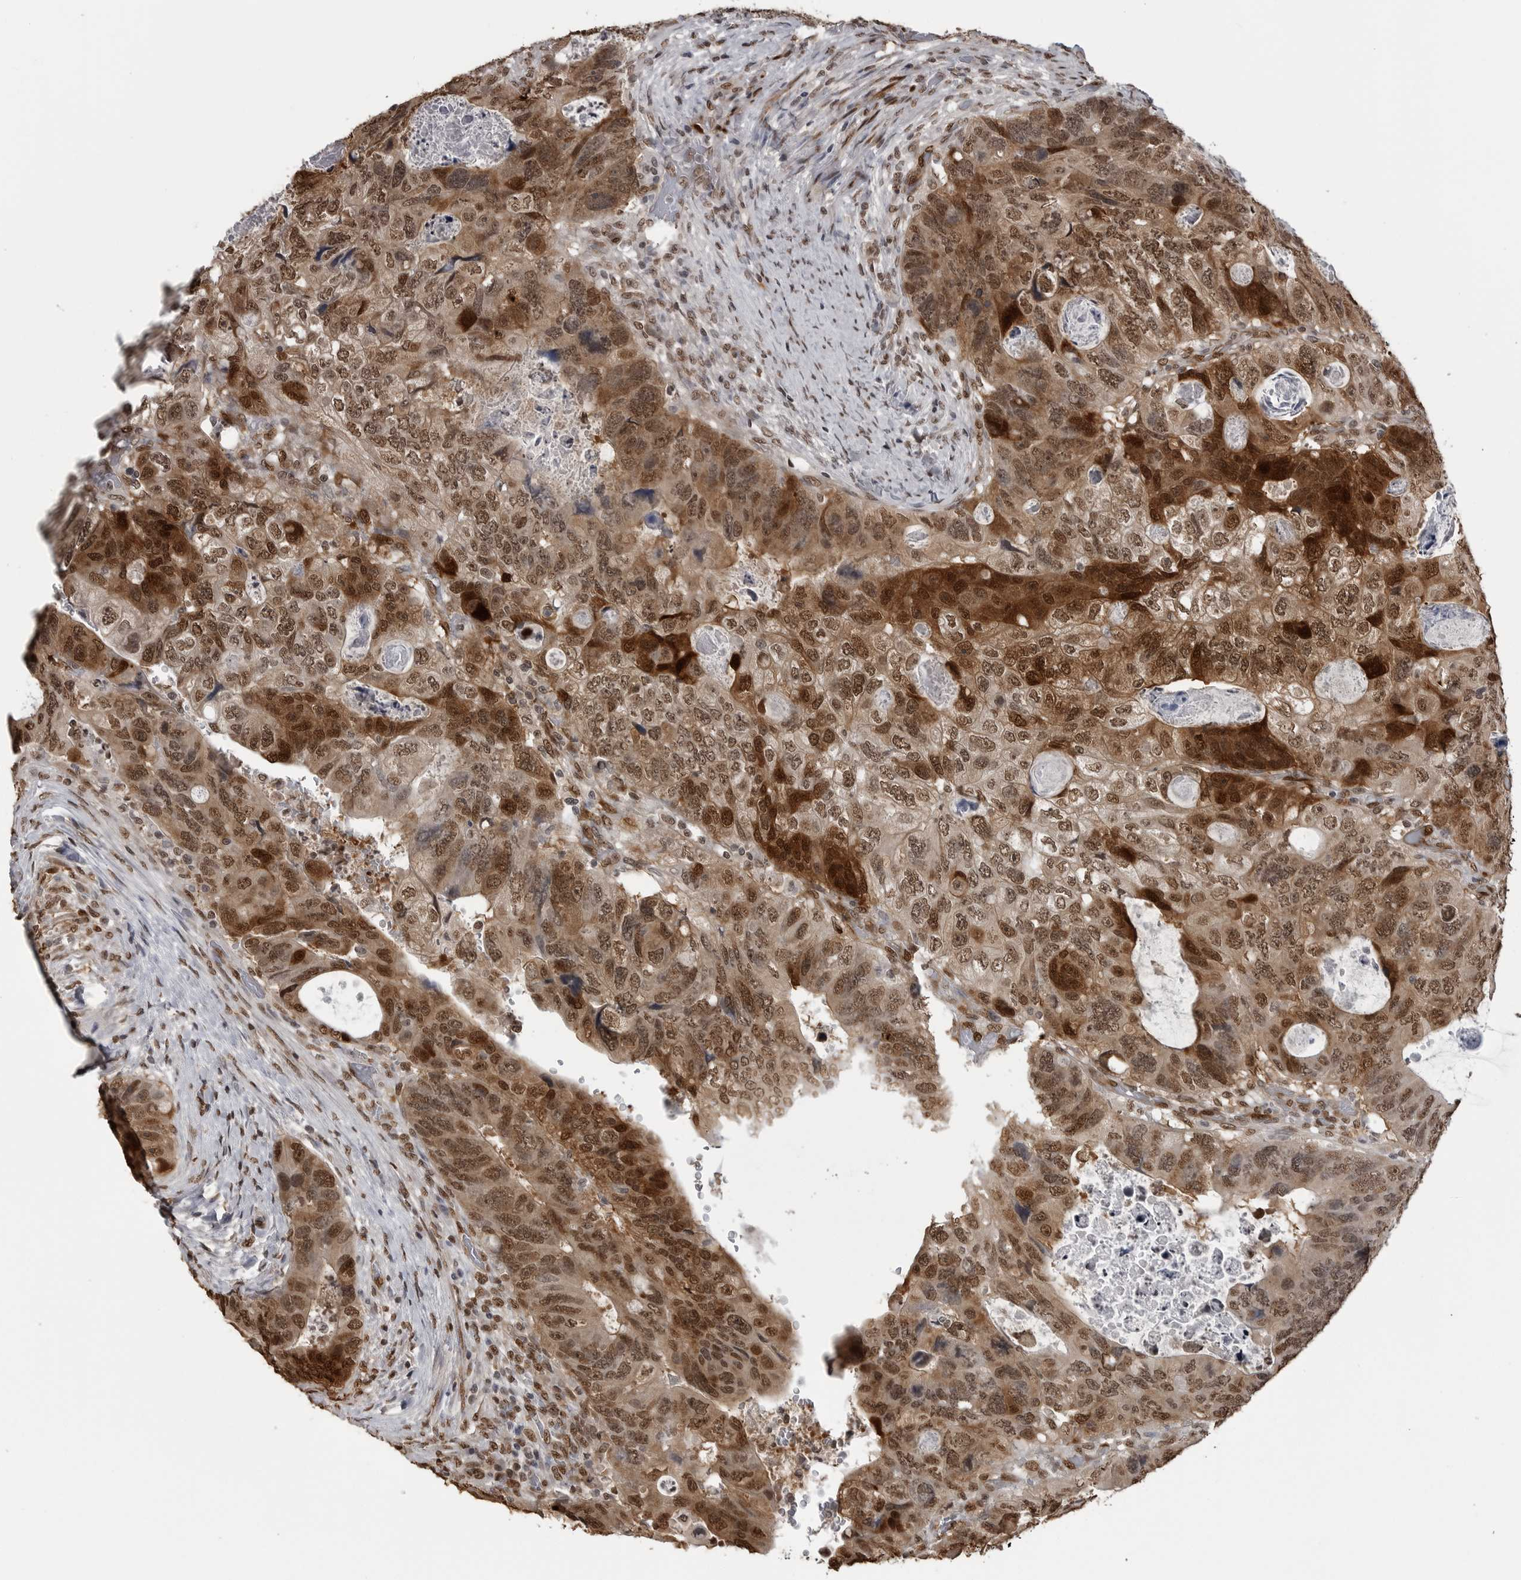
{"staining": {"intensity": "moderate", "quantity": ">75%", "location": "cytoplasmic/membranous,nuclear"}, "tissue": "colorectal cancer", "cell_type": "Tumor cells", "image_type": "cancer", "snomed": [{"axis": "morphology", "description": "Adenocarcinoma, NOS"}, {"axis": "topography", "description": "Rectum"}], "caption": "Immunohistochemistry micrograph of neoplastic tissue: colorectal cancer (adenocarcinoma) stained using IHC shows medium levels of moderate protein expression localized specifically in the cytoplasmic/membranous and nuclear of tumor cells, appearing as a cytoplasmic/membranous and nuclear brown color.", "gene": "SMAD2", "patient": {"sex": "male", "age": 59}}